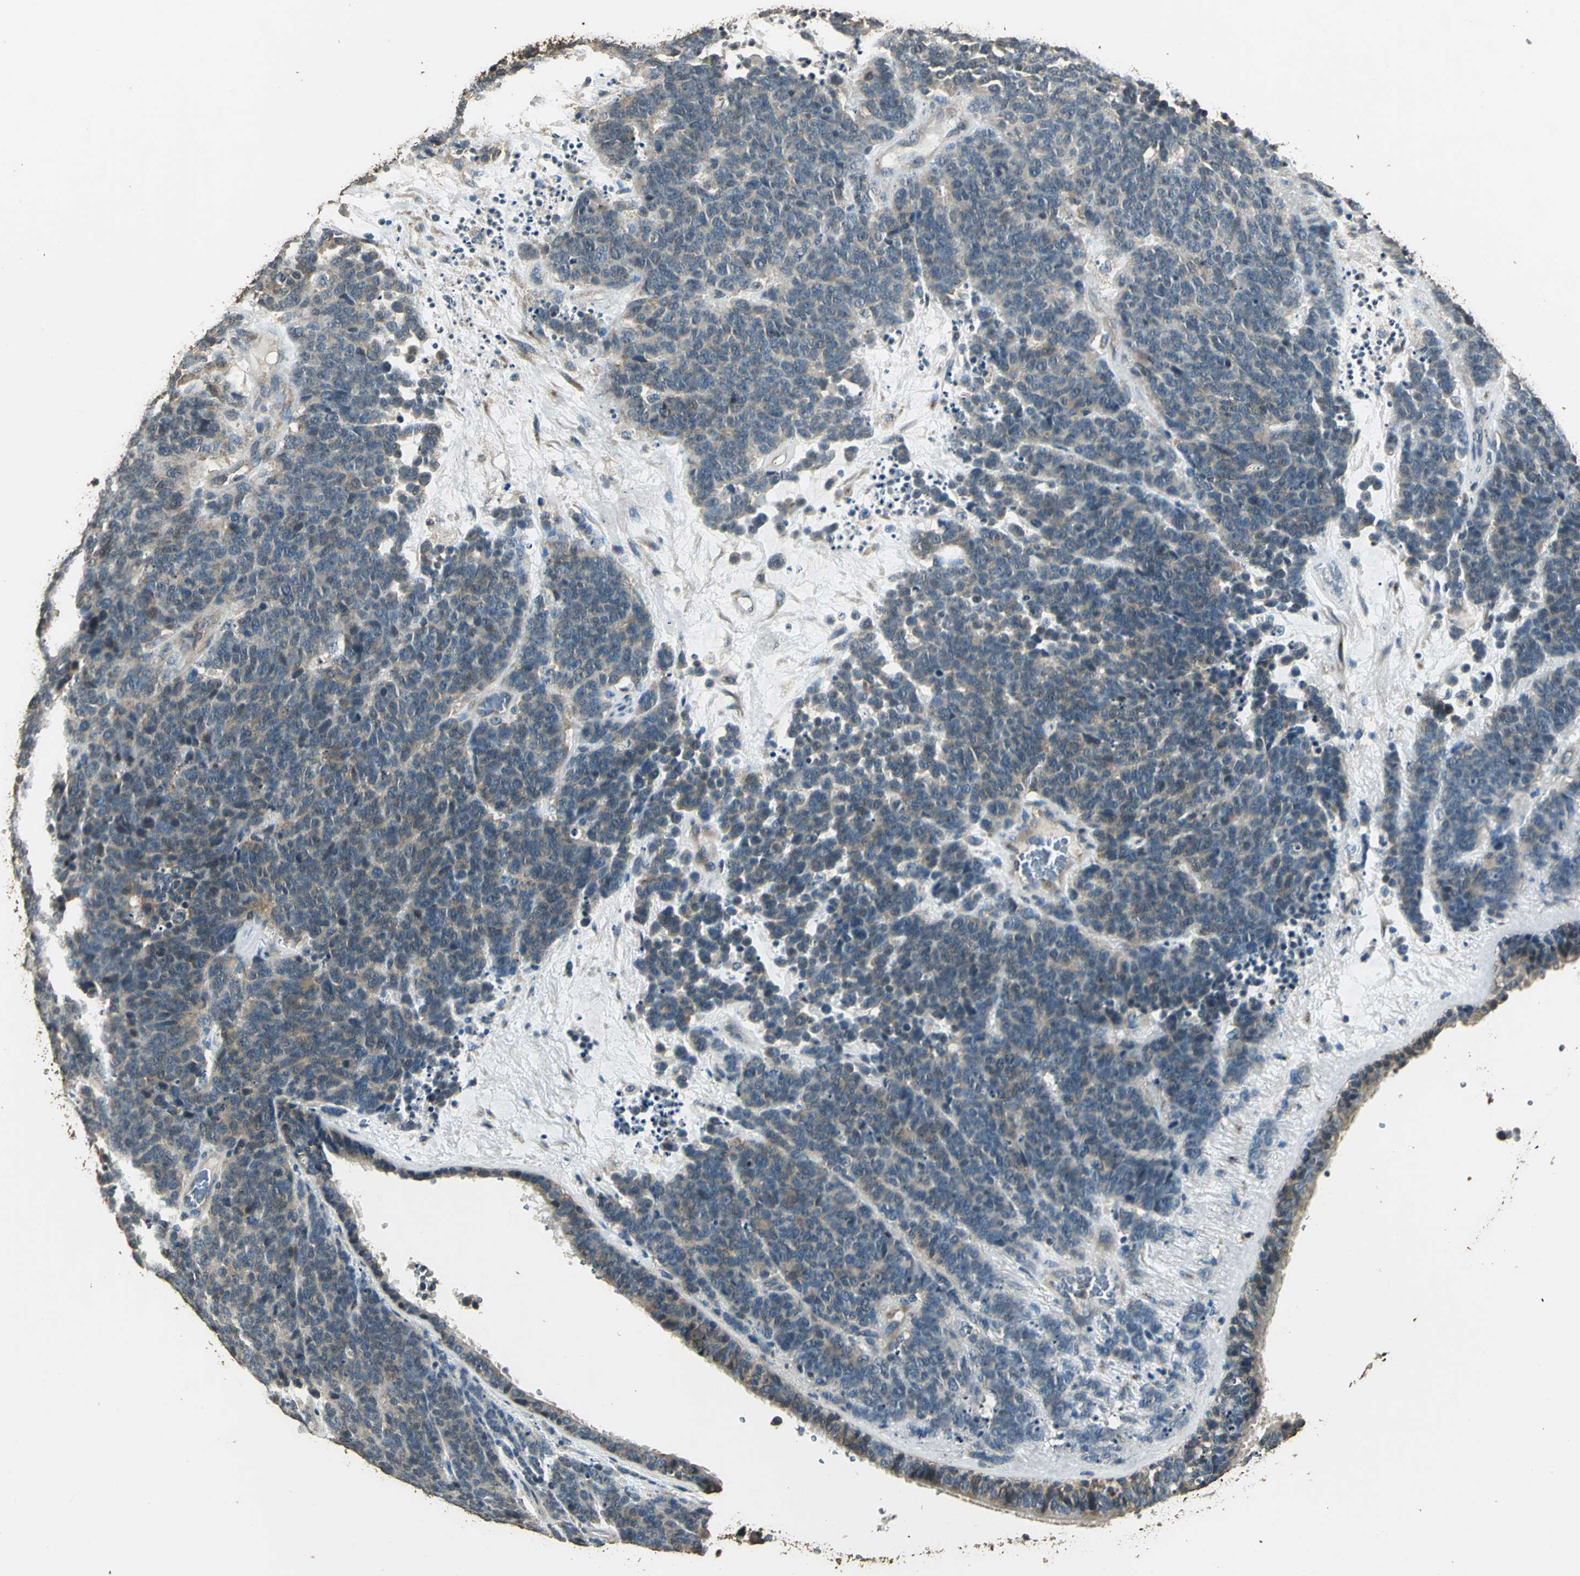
{"staining": {"intensity": "weak", "quantity": ">75%", "location": "cytoplasmic/membranous"}, "tissue": "lung cancer", "cell_type": "Tumor cells", "image_type": "cancer", "snomed": [{"axis": "morphology", "description": "Neoplasm, malignant, NOS"}, {"axis": "topography", "description": "Lung"}], "caption": "IHC micrograph of lung cancer stained for a protein (brown), which shows low levels of weak cytoplasmic/membranous expression in approximately >75% of tumor cells.", "gene": "TMPRSS4", "patient": {"sex": "female", "age": 58}}